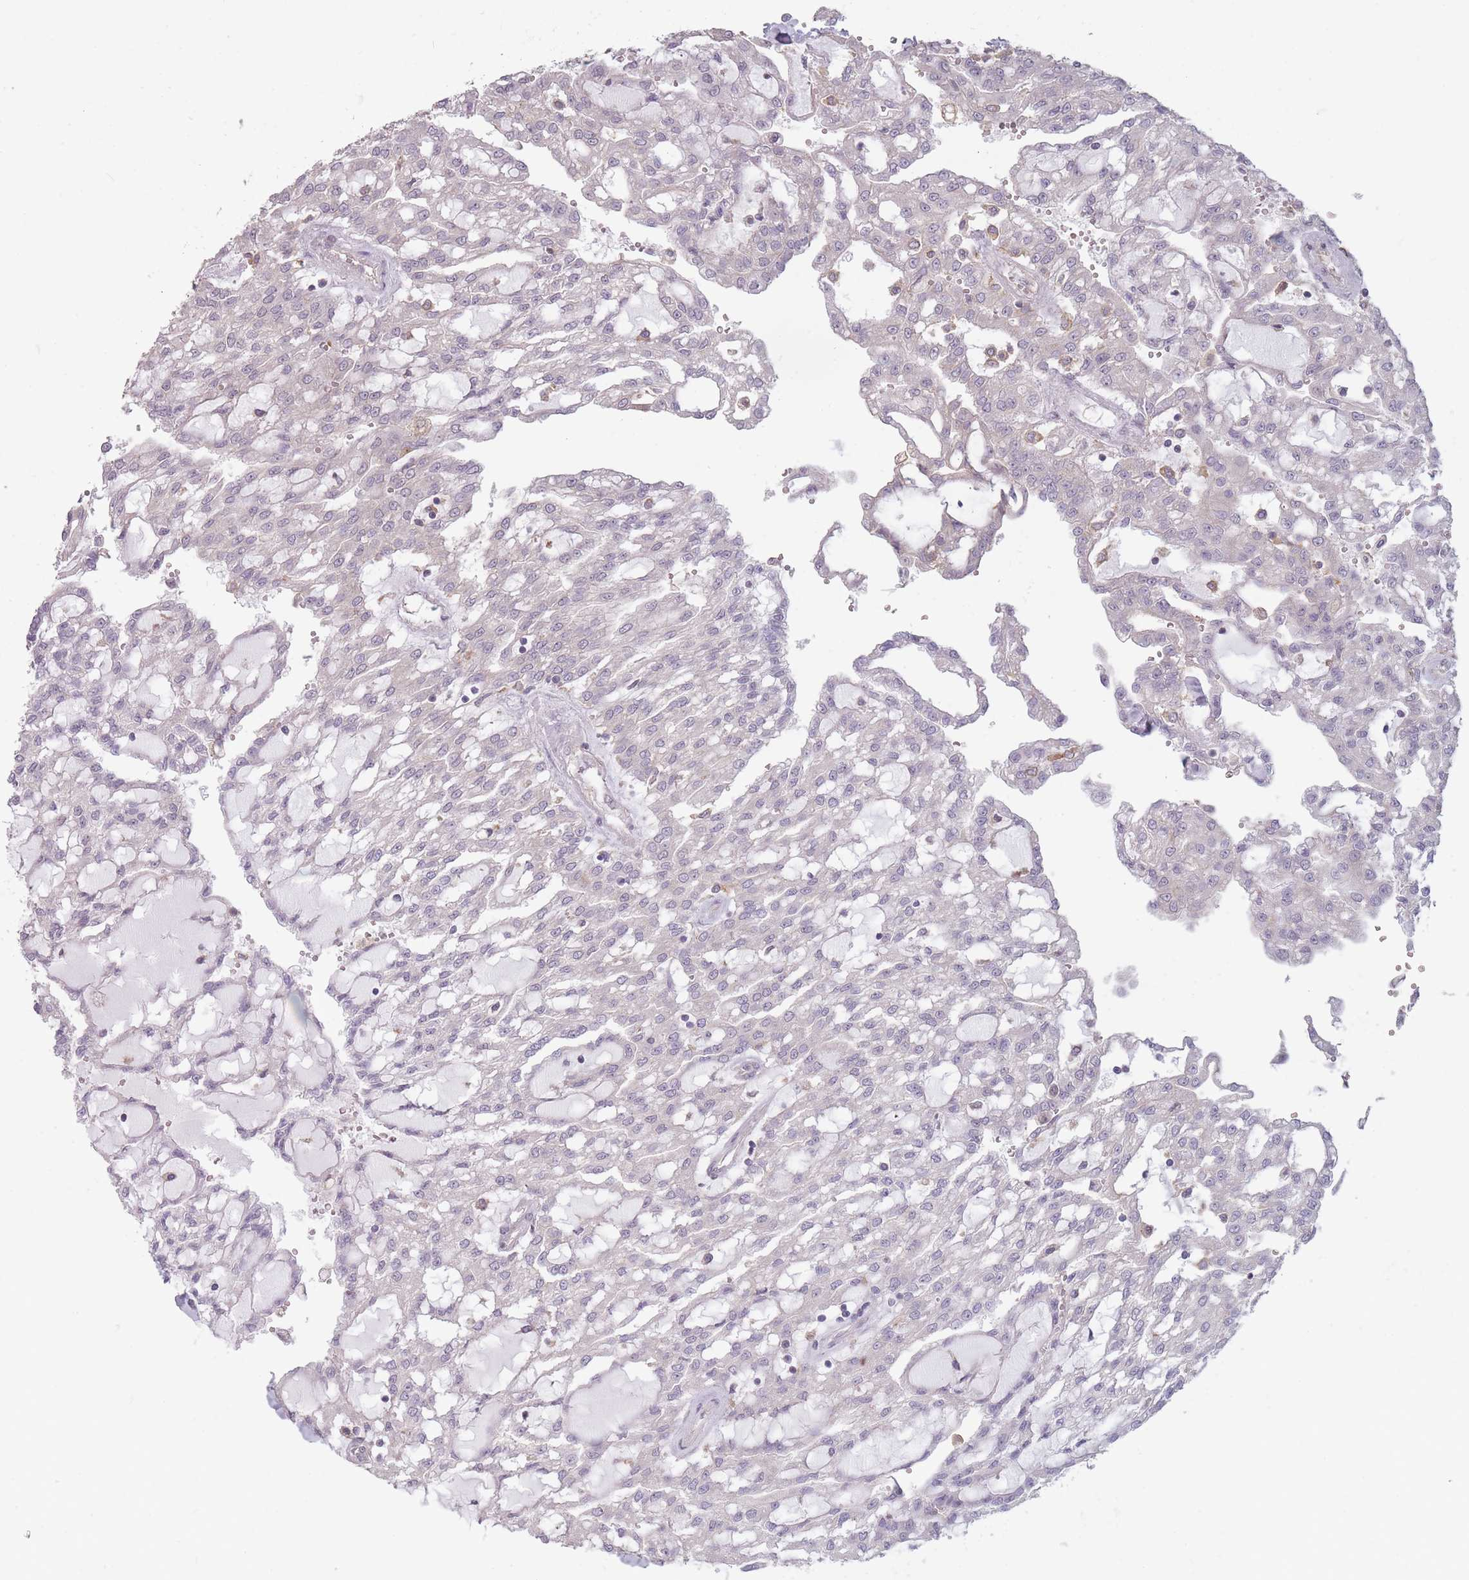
{"staining": {"intensity": "negative", "quantity": "none", "location": "none"}, "tissue": "renal cancer", "cell_type": "Tumor cells", "image_type": "cancer", "snomed": [{"axis": "morphology", "description": "Adenocarcinoma, NOS"}, {"axis": "topography", "description": "Kidney"}], "caption": "A micrograph of renal adenocarcinoma stained for a protein reveals no brown staining in tumor cells.", "gene": "TET3", "patient": {"sex": "male", "age": 63}}